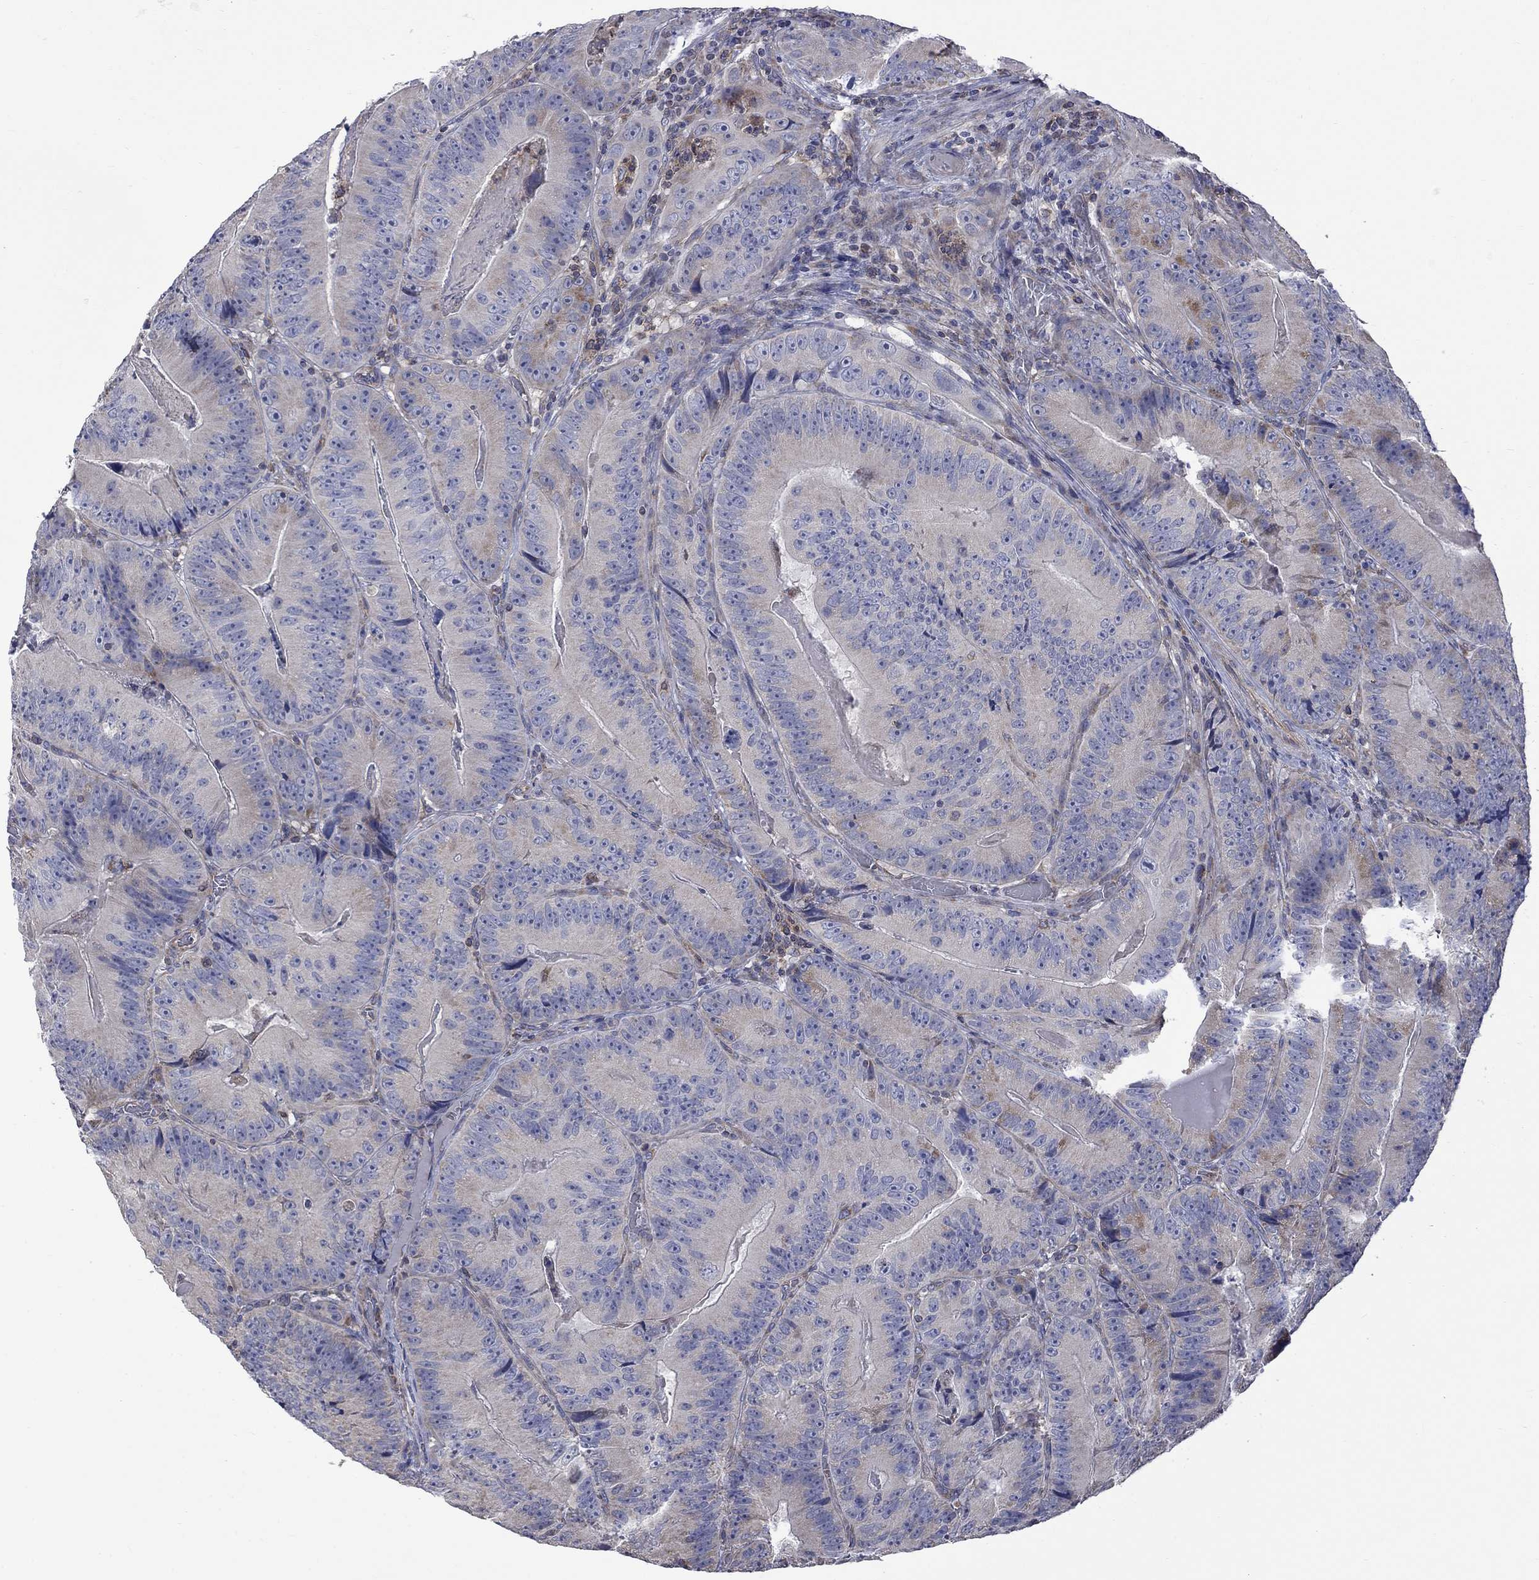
{"staining": {"intensity": "moderate", "quantity": "<25%", "location": "cytoplasmic/membranous"}, "tissue": "colorectal cancer", "cell_type": "Tumor cells", "image_type": "cancer", "snomed": [{"axis": "morphology", "description": "Adenocarcinoma, NOS"}, {"axis": "topography", "description": "Colon"}], "caption": "A photomicrograph of adenocarcinoma (colorectal) stained for a protein reveals moderate cytoplasmic/membranous brown staining in tumor cells. The protein of interest is shown in brown color, while the nuclei are stained blue.", "gene": "CAMKK2", "patient": {"sex": "female", "age": 86}}